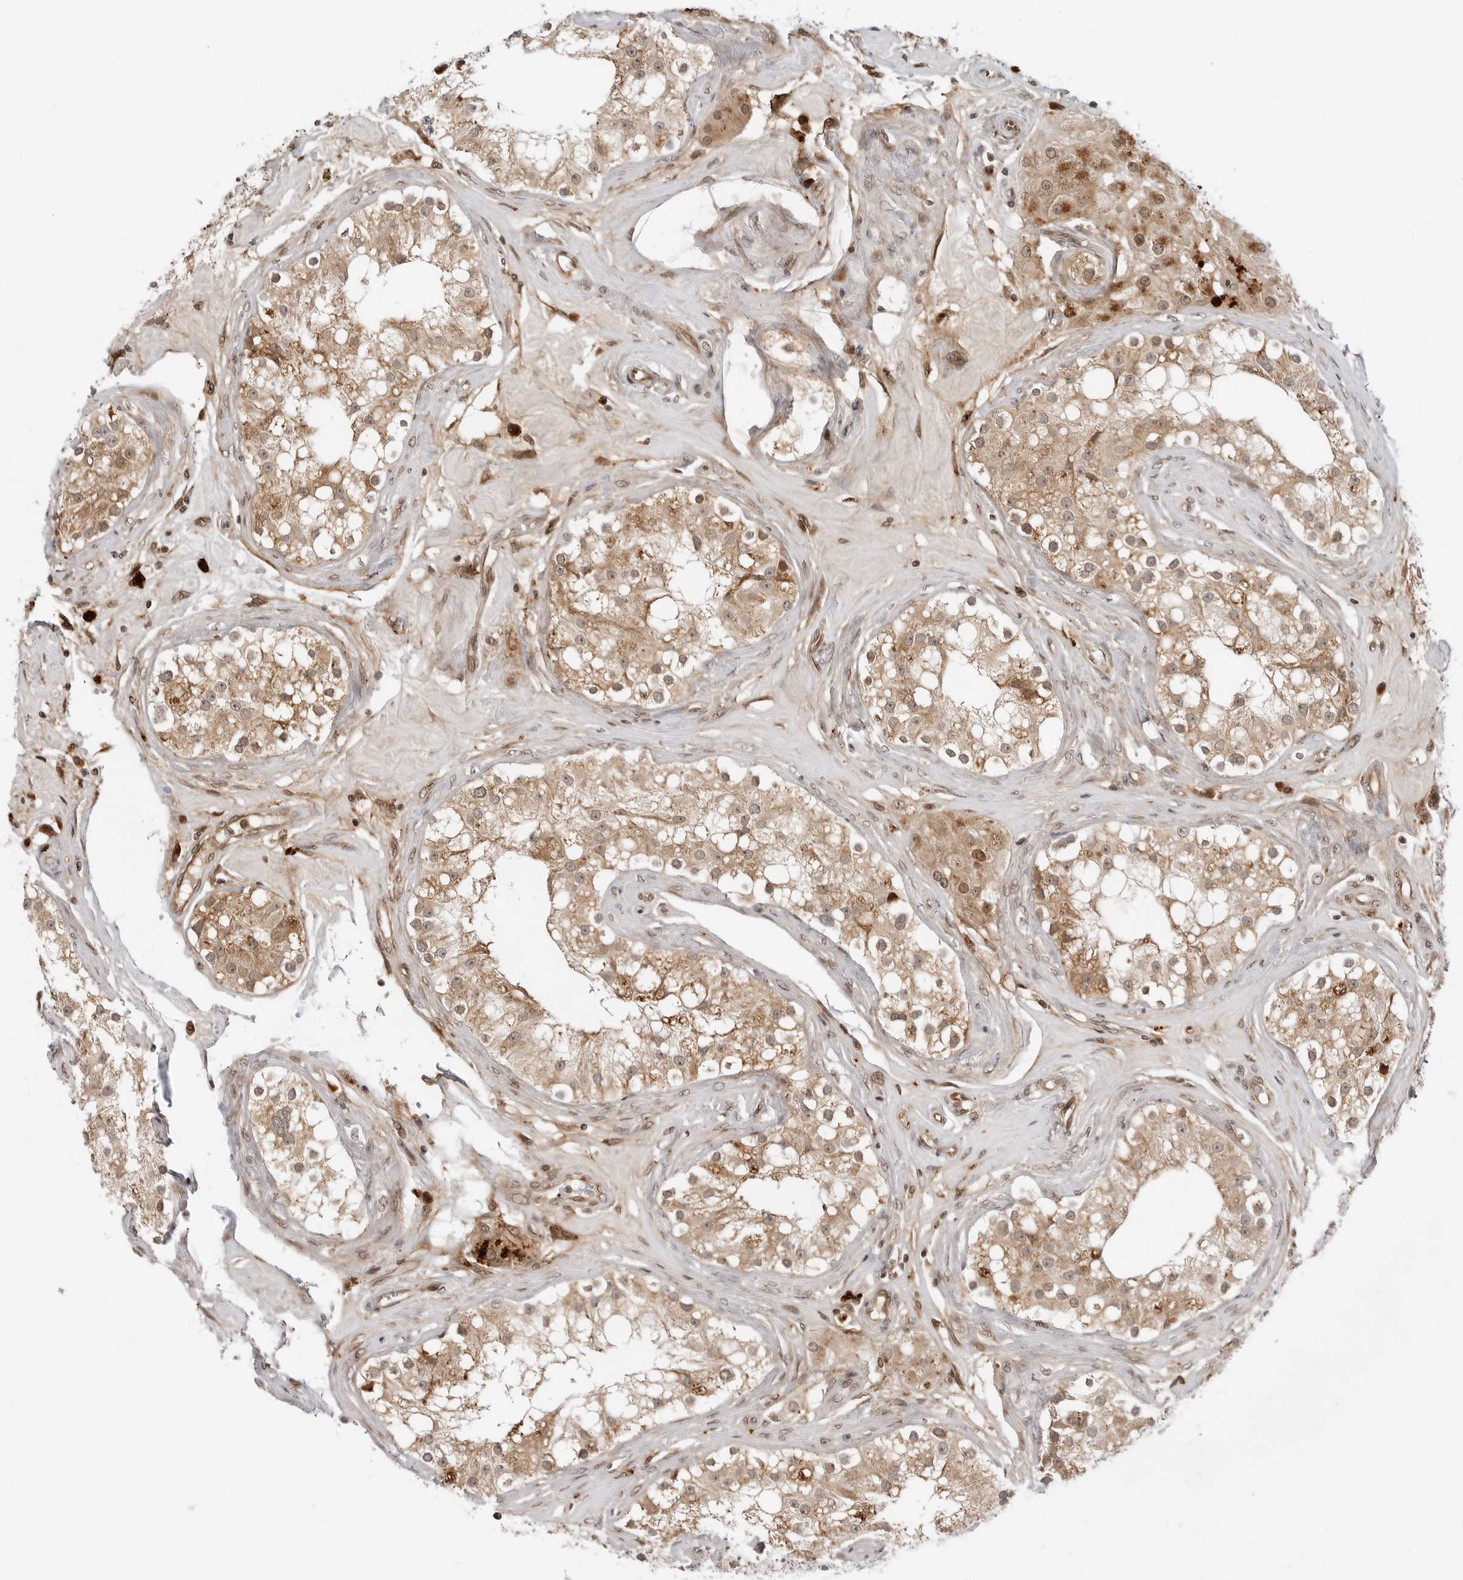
{"staining": {"intensity": "moderate", "quantity": ">75%", "location": "cytoplasmic/membranous,nuclear"}, "tissue": "testis", "cell_type": "Cells in seminiferous ducts", "image_type": "normal", "snomed": [{"axis": "morphology", "description": "Normal tissue, NOS"}, {"axis": "topography", "description": "Testis"}], "caption": "Normal testis displays moderate cytoplasmic/membranous,nuclear expression in about >75% of cells in seminiferous ducts.", "gene": "TIPRL", "patient": {"sex": "male", "age": 84}}